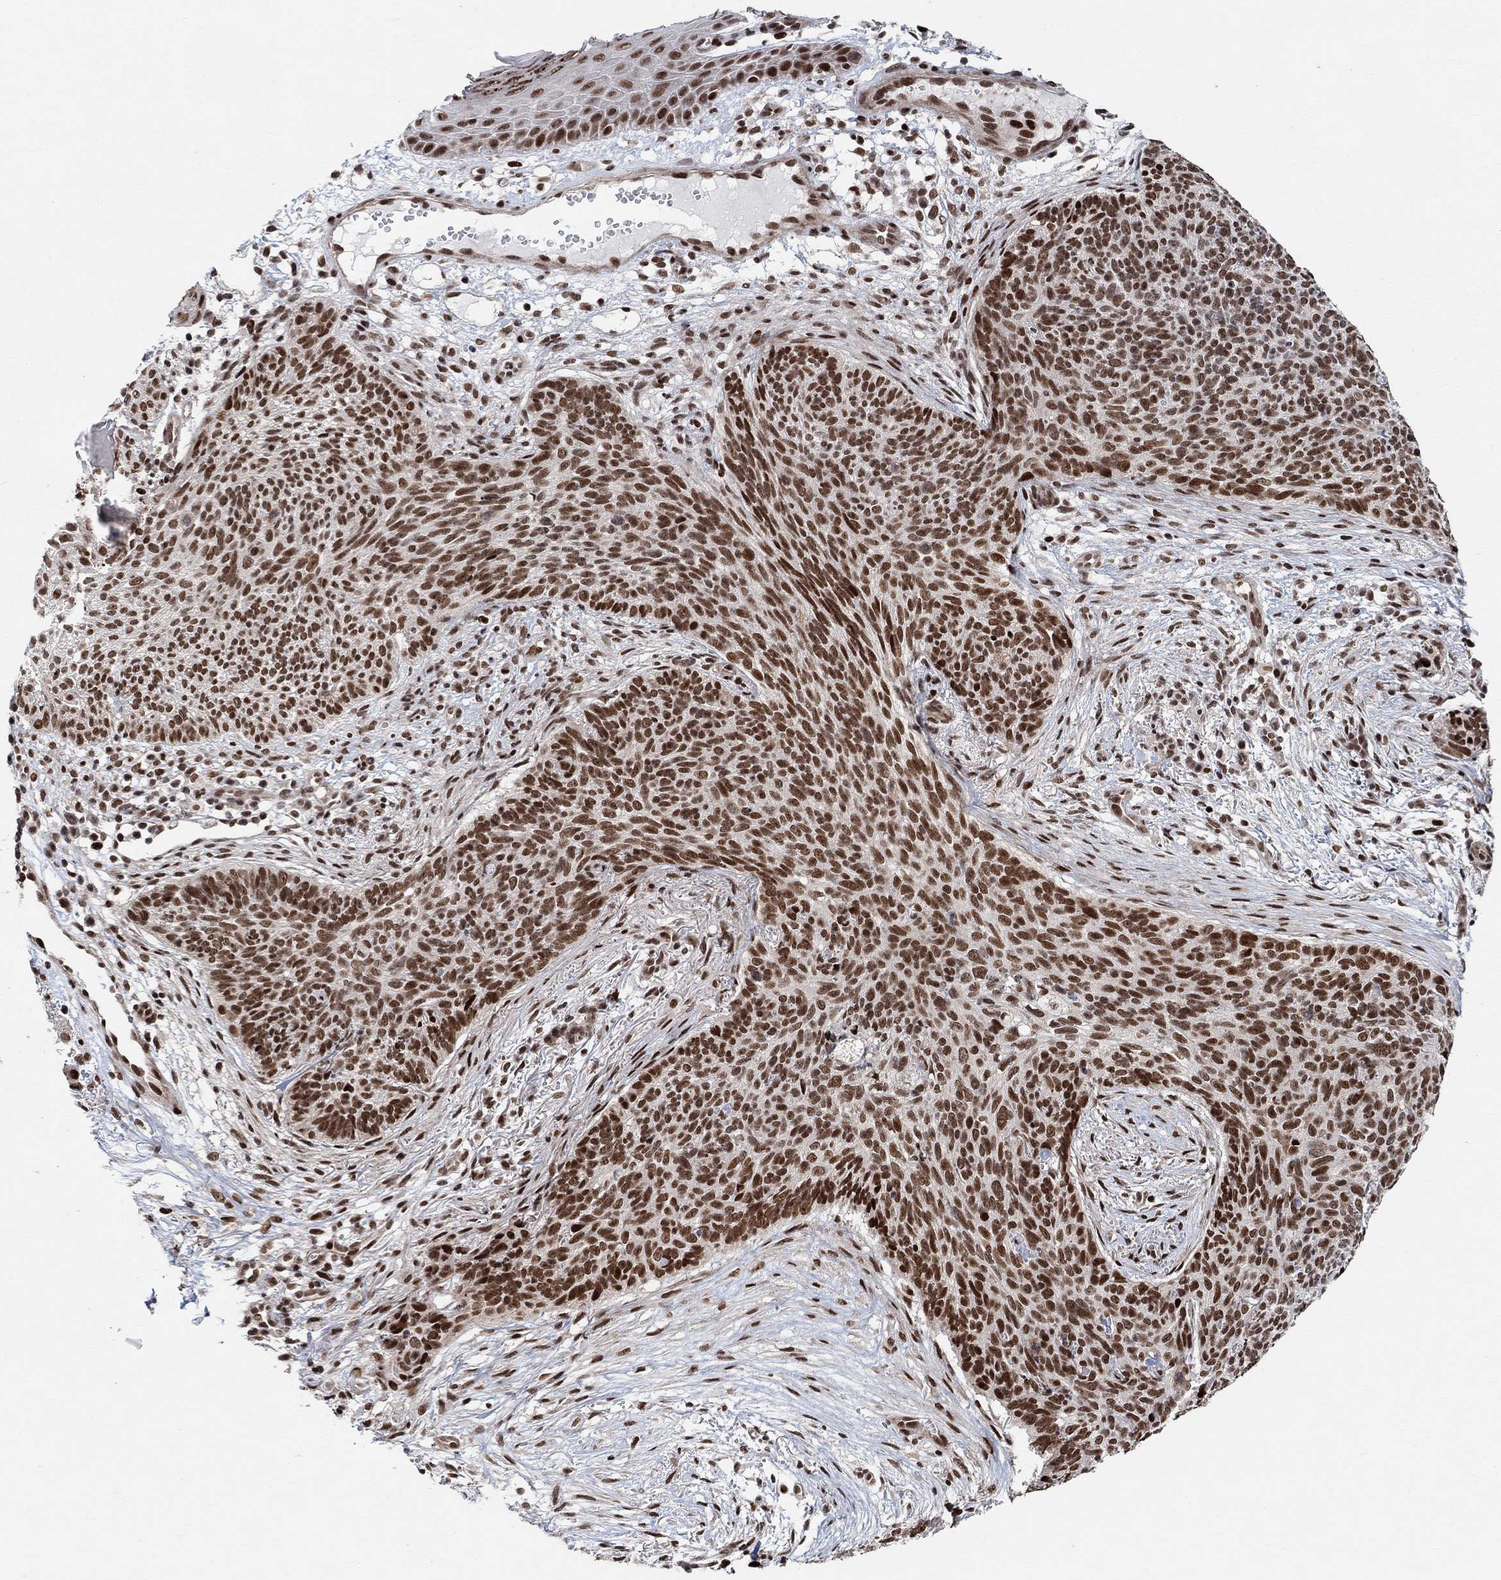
{"staining": {"intensity": "strong", "quantity": ">75%", "location": "nuclear"}, "tissue": "skin cancer", "cell_type": "Tumor cells", "image_type": "cancer", "snomed": [{"axis": "morphology", "description": "Basal cell carcinoma"}, {"axis": "topography", "description": "Skin"}], "caption": "The micrograph exhibits immunohistochemical staining of skin basal cell carcinoma. There is strong nuclear staining is appreciated in about >75% of tumor cells. Immunohistochemistry stains the protein in brown and the nuclei are stained blue.", "gene": "E4F1", "patient": {"sex": "male", "age": 64}}